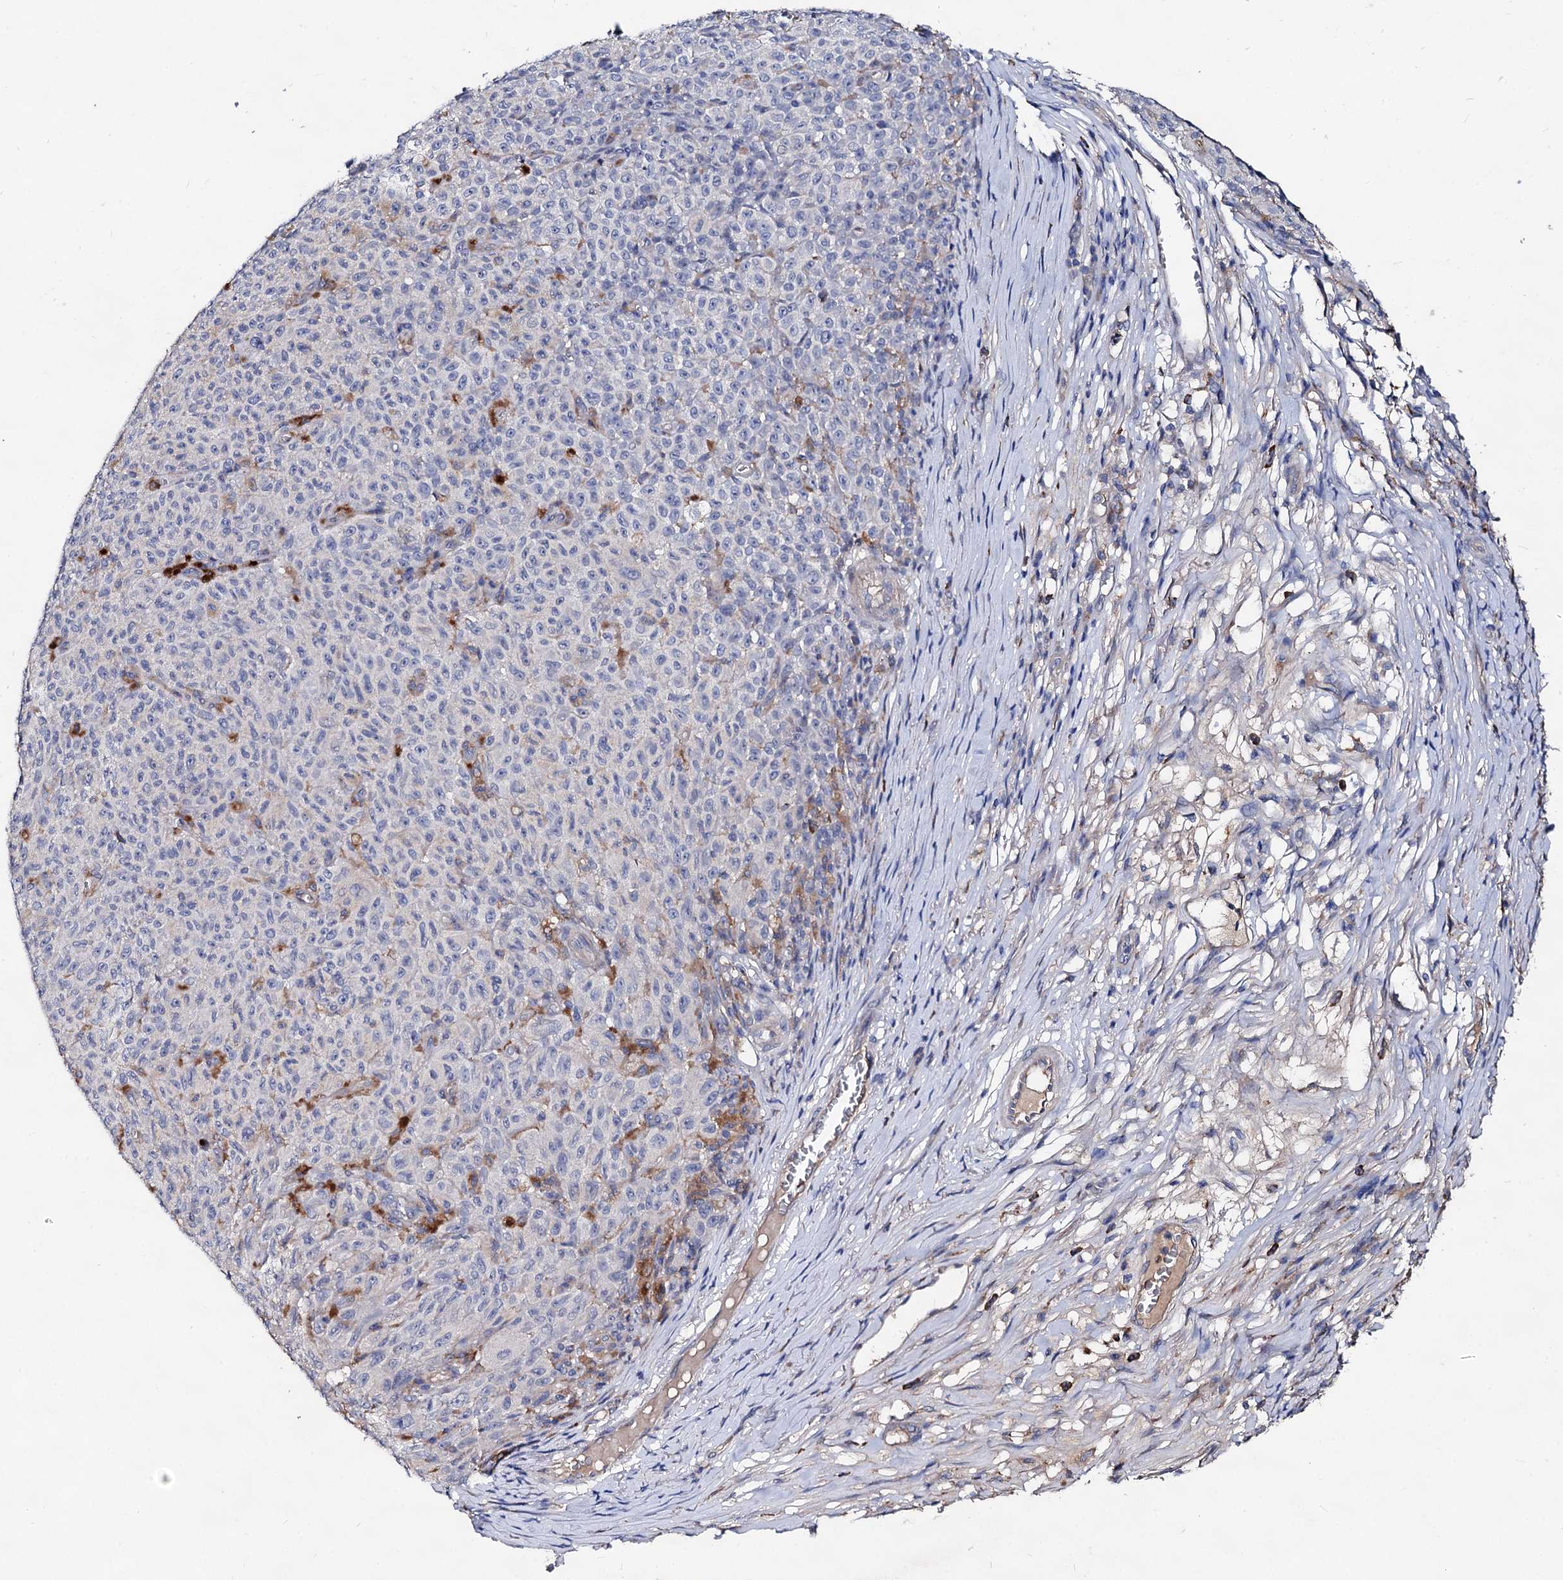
{"staining": {"intensity": "negative", "quantity": "none", "location": "none"}, "tissue": "melanoma", "cell_type": "Tumor cells", "image_type": "cancer", "snomed": [{"axis": "morphology", "description": "Malignant melanoma, NOS"}, {"axis": "topography", "description": "Skin"}], "caption": "A micrograph of human melanoma is negative for staining in tumor cells.", "gene": "HVCN1", "patient": {"sex": "female", "age": 82}}